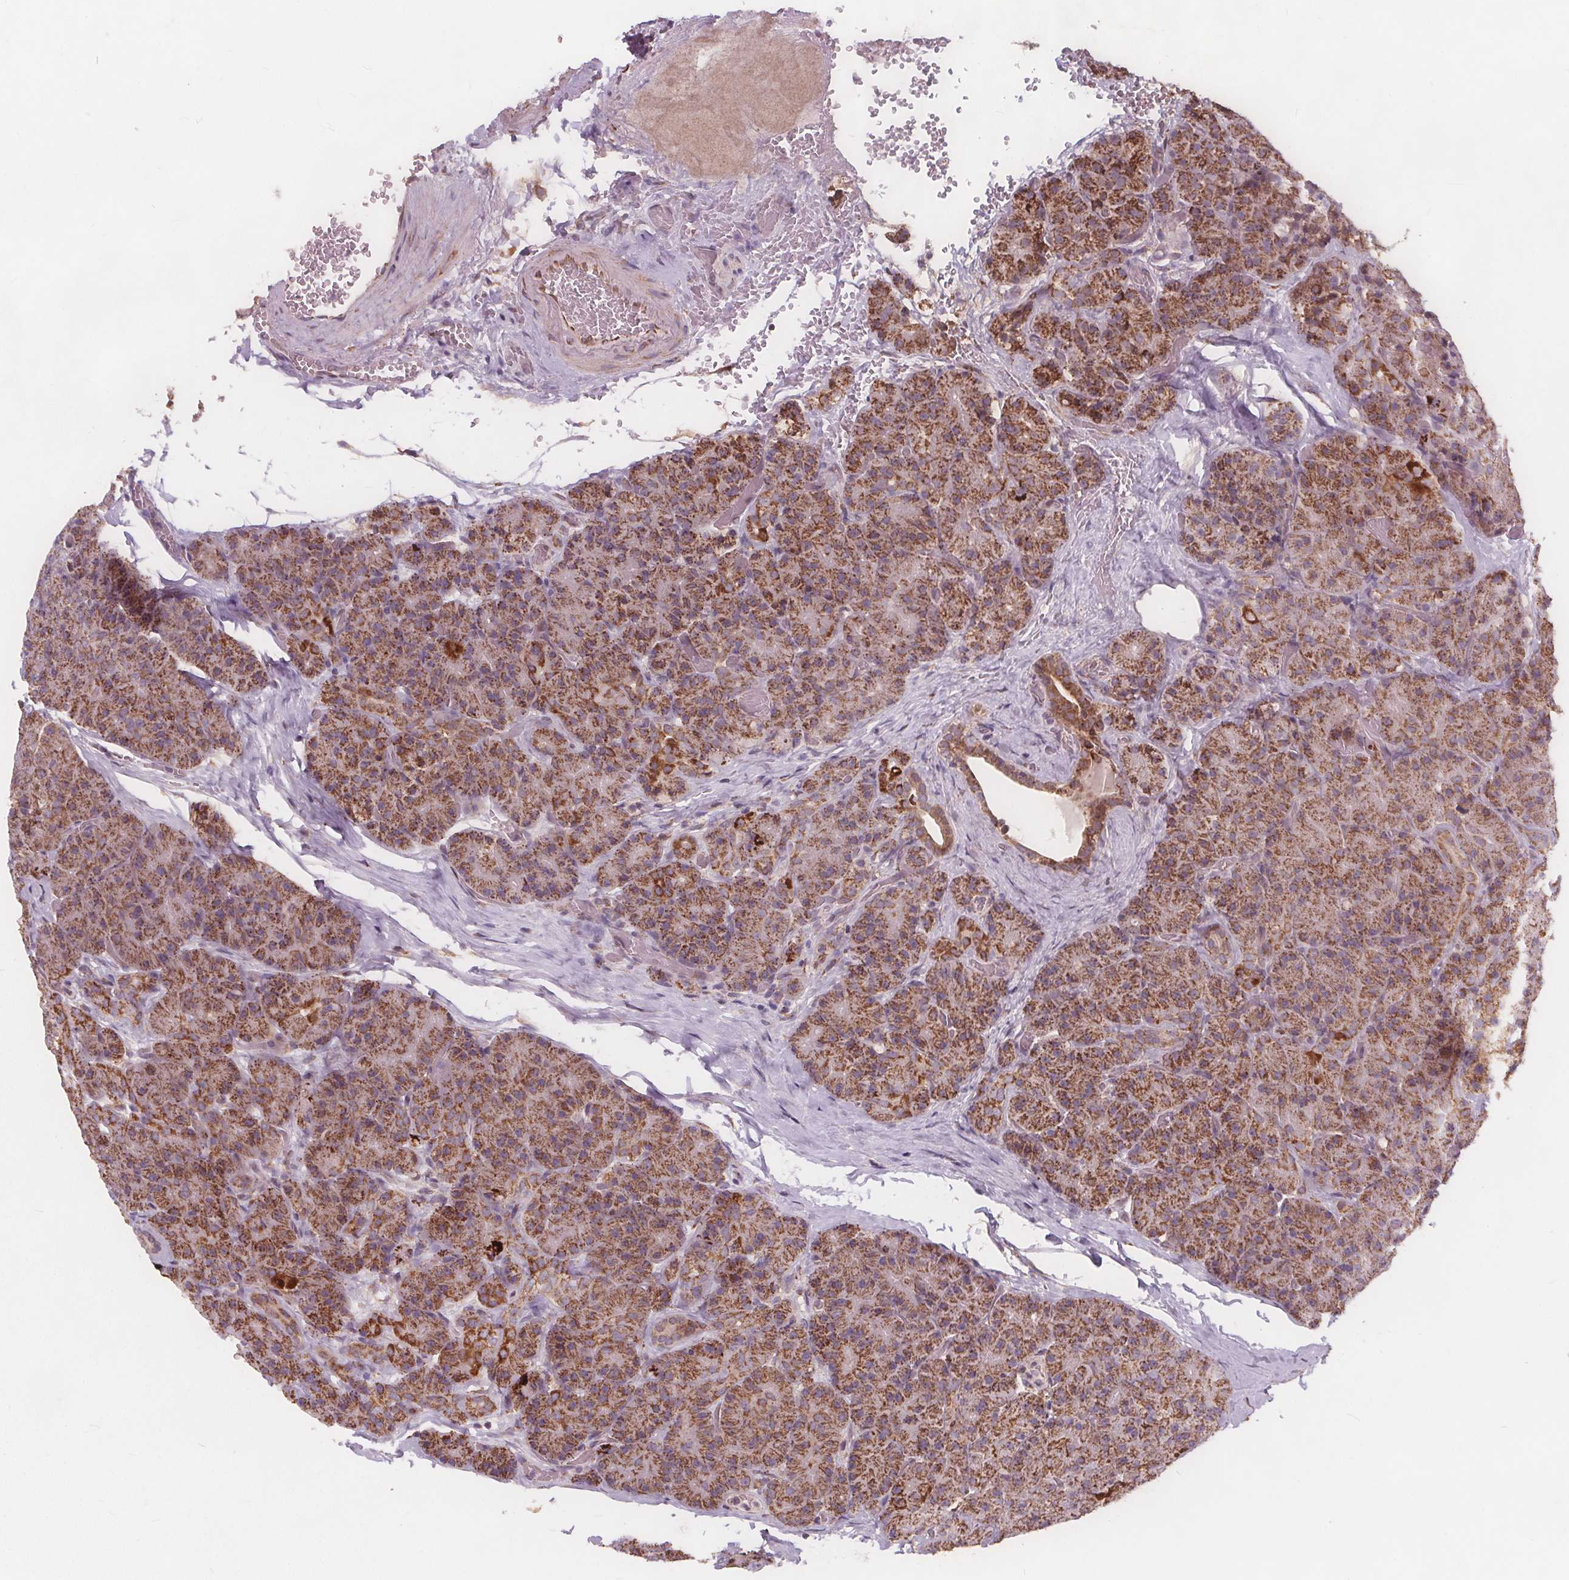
{"staining": {"intensity": "moderate", "quantity": ">75%", "location": "cytoplasmic/membranous"}, "tissue": "pancreas", "cell_type": "Exocrine glandular cells", "image_type": "normal", "snomed": [{"axis": "morphology", "description": "Normal tissue, NOS"}, {"axis": "topography", "description": "Pancreas"}], "caption": "Exocrine glandular cells display moderate cytoplasmic/membranous positivity in approximately >75% of cells in normal pancreas.", "gene": "PLSCR3", "patient": {"sex": "male", "age": 57}}